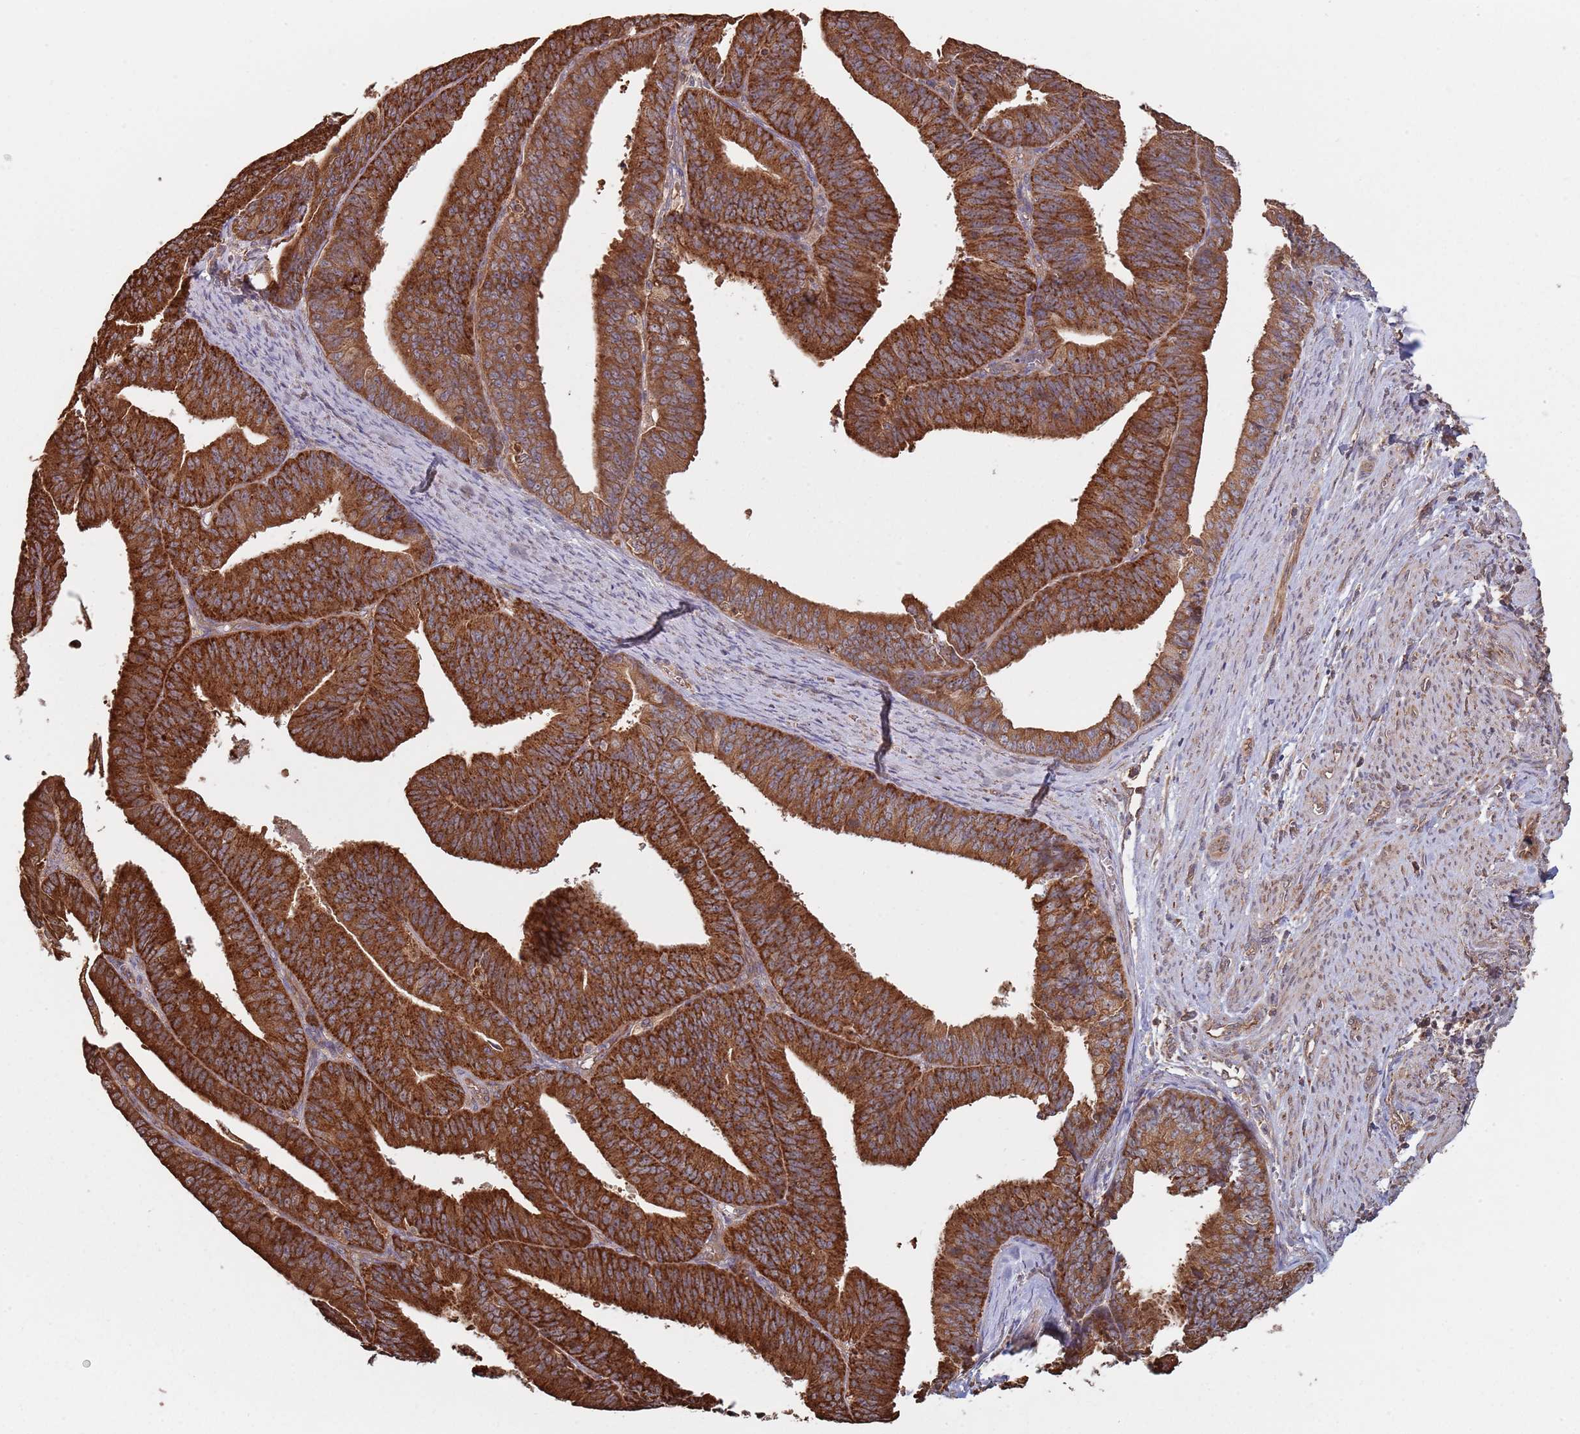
{"staining": {"intensity": "strong", "quantity": ">75%", "location": "cytoplasmic/membranous"}, "tissue": "endometrial cancer", "cell_type": "Tumor cells", "image_type": "cancer", "snomed": [{"axis": "morphology", "description": "Adenocarcinoma, NOS"}, {"axis": "topography", "description": "Endometrium"}], "caption": "Immunohistochemistry (IHC) of endometrial cancer (adenocarcinoma) exhibits high levels of strong cytoplasmic/membranous positivity in approximately >75% of tumor cells.", "gene": "COG4", "patient": {"sex": "female", "age": 73}}